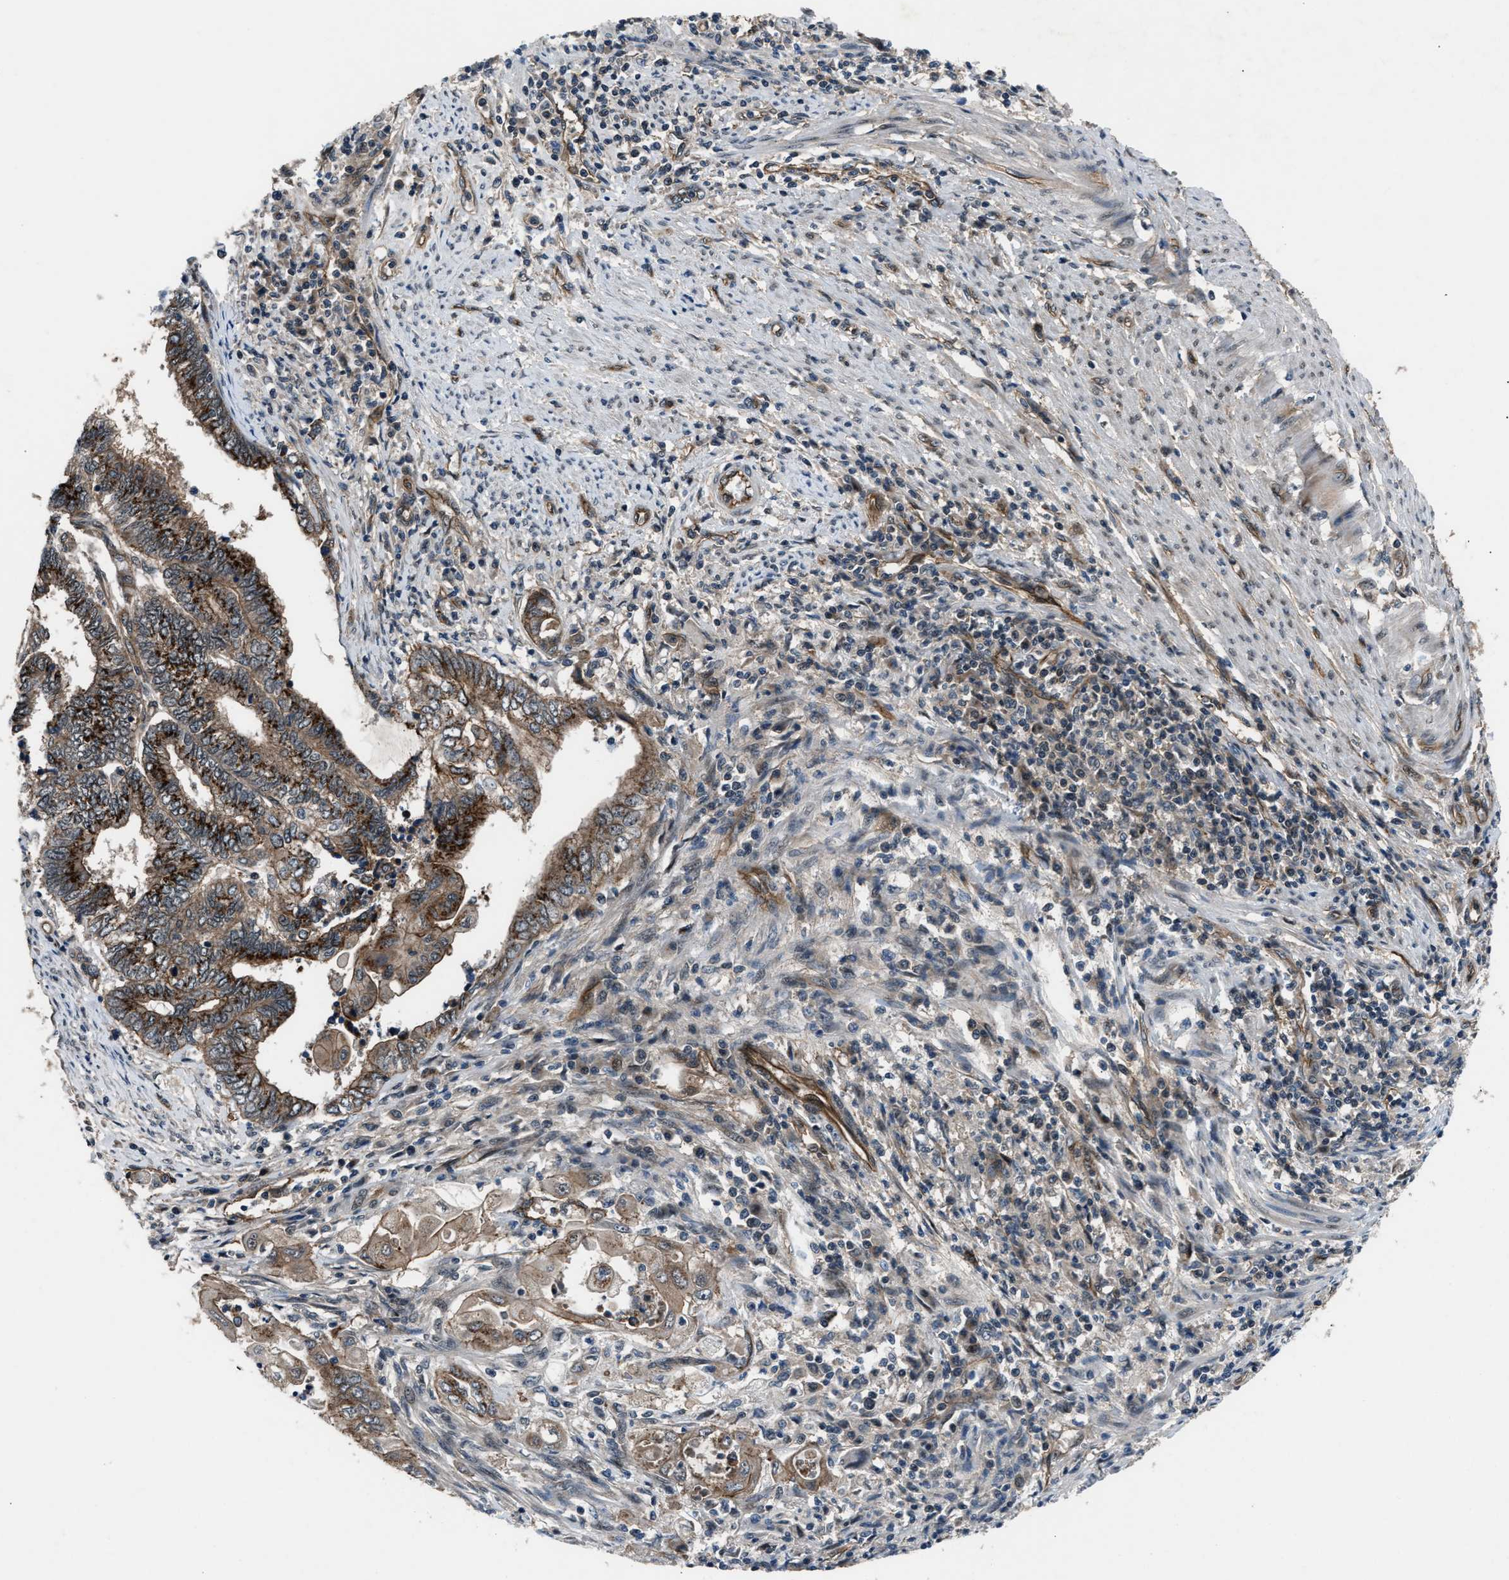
{"staining": {"intensity": "strong", "quantity": ">75%", "location": "cytoplasmic/membranous"}, "tissue": "endometrial cancer", "cell_type": "Tumor cells", "image_type": "cancer", "snomed": [{"axis": "morphology", "description": "Adenocarcinoma, NOS"}, {"axis": "topography", "description": "Uterus"}, {"axis": "topography", "description": "Endometrium"}], "caption": "Endometrial cancer was stained to show a protein in brown. There is high levels of strong cytoplasmic/membranous positivity in about >75% of tumor cells.", "gene": "COPS2", "patient": {"sex": "female", "age": 70}}